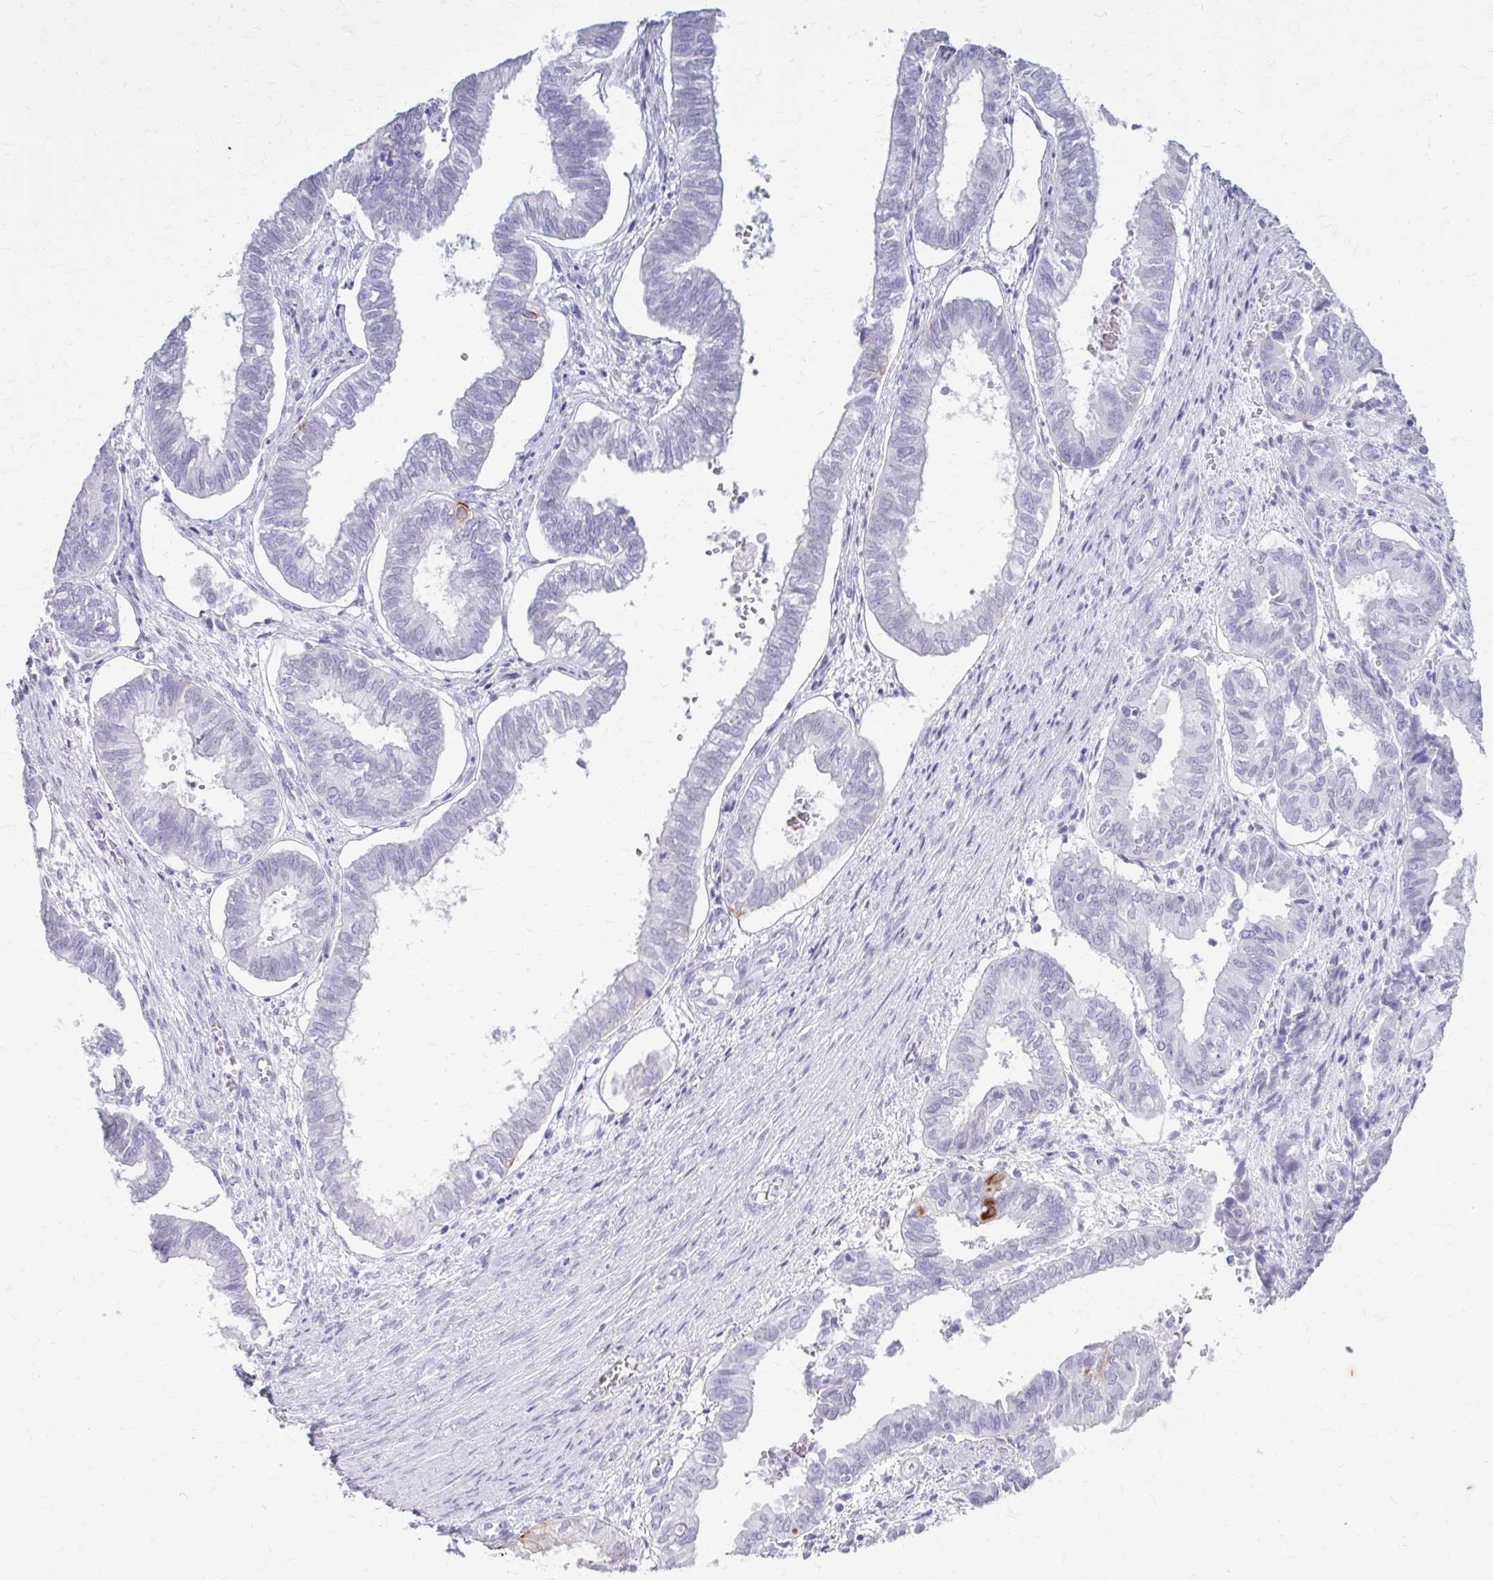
{"staining": {"intensity": "negative", "quantity": "none", "location": "none"}, "tissue": "ovarian cancer", "cell_type": "Tumor cells", "image_type": "cancer", "snomed": [{"axis": "morphology", "description": "Carcinoma, endometroid"}, {"axis": "topography", "description": "Ovary"}], "caption": "An IHC image of ovarian endometroid carcinoma is shown. There is no staining in tumor cells of ovarian endometroid carcinoma.", "gene": "KRT5", "patient": {"sex": "female", "age": 64}}